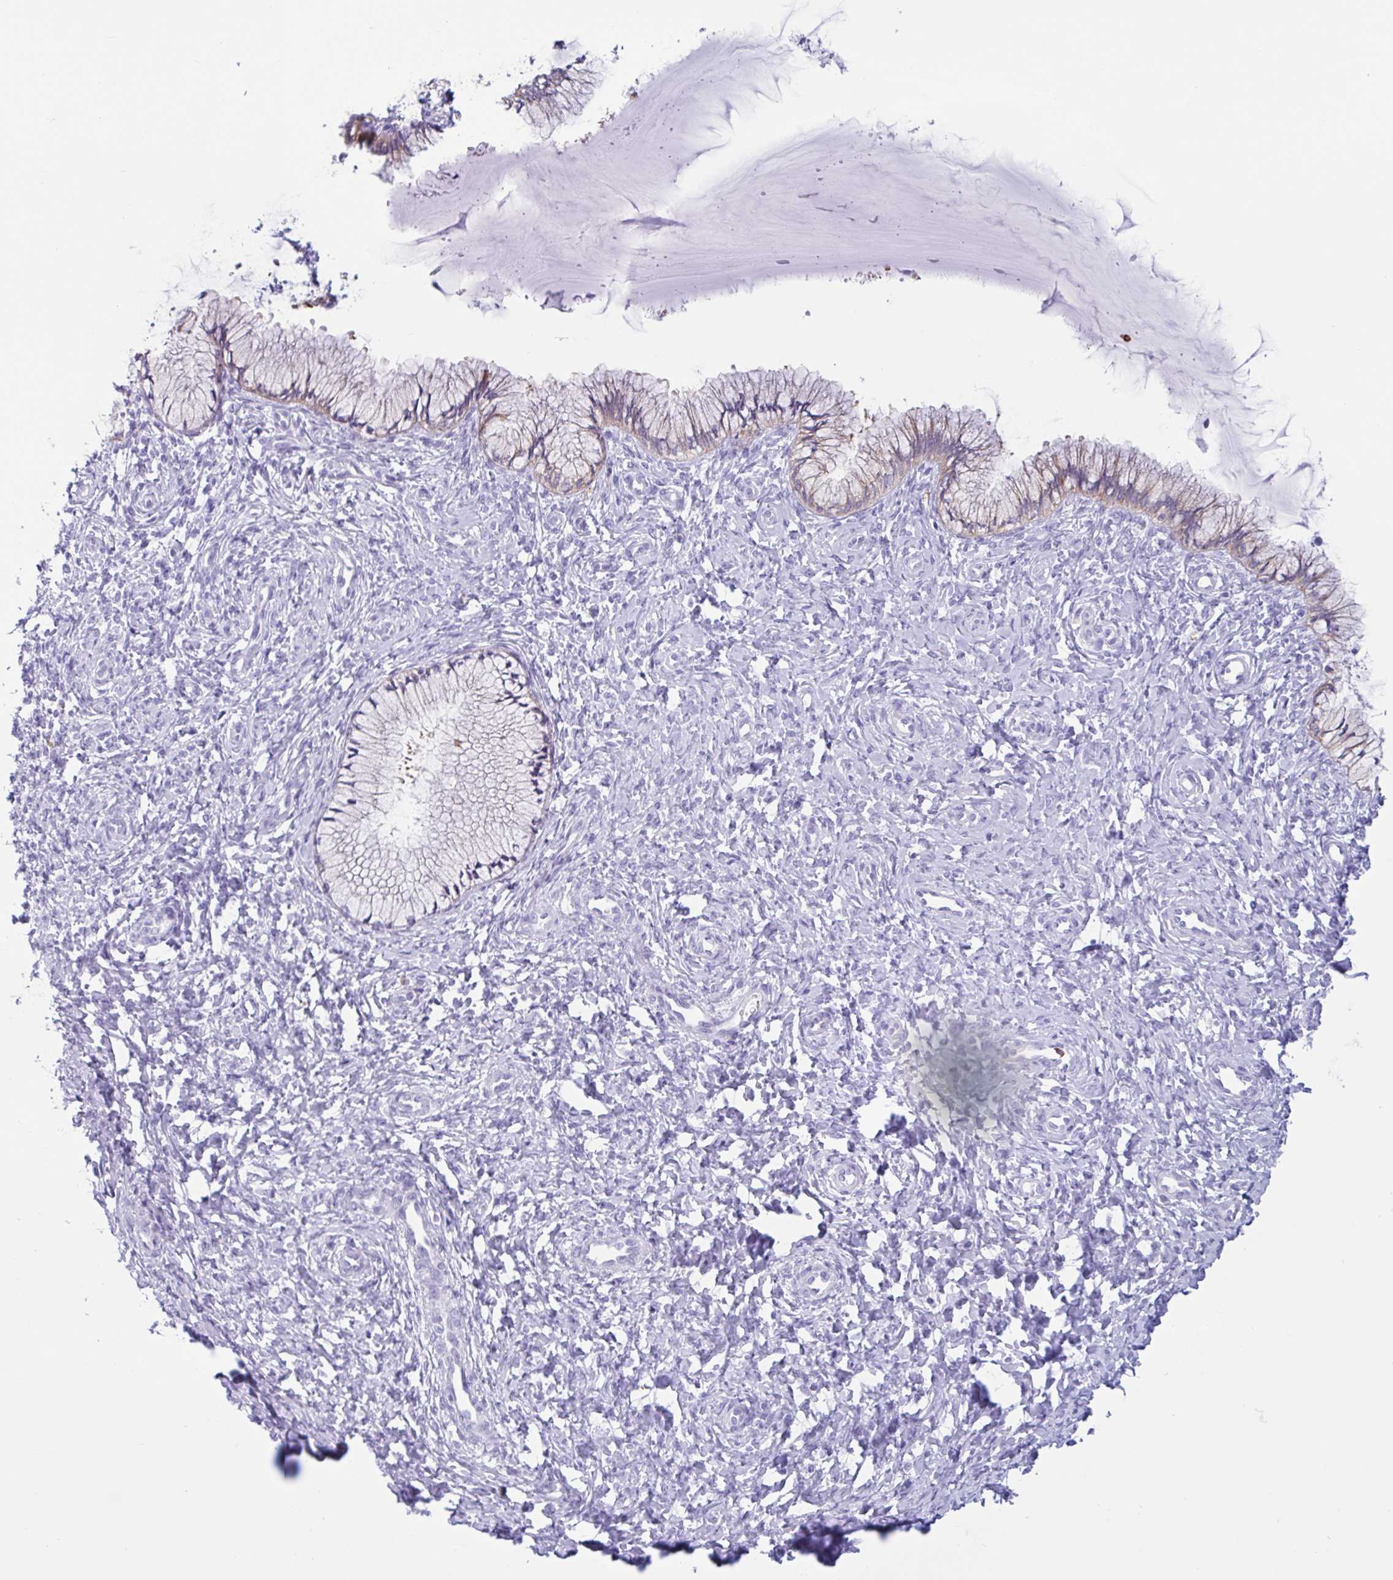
{"staining": {"intensity": "weak", "quantity": "<25%", "location": "cytoplasmic/membranous"}, "tissue": "cervix", "cell_type": "Glandular cells", "image_type": "normal", "snomed": [{"axis": "morphology", "description": "Normal tissue, NOS"}, {"axis": "topography", "description": "Cervix"}], "caption": "High power microscopy photomicrograph of an IHC histopathology image of normal cervix, revealing no significant positivity in glandular cells.", "gene": "DTWD2", "patient": {"sex": "female", "age": 37}}